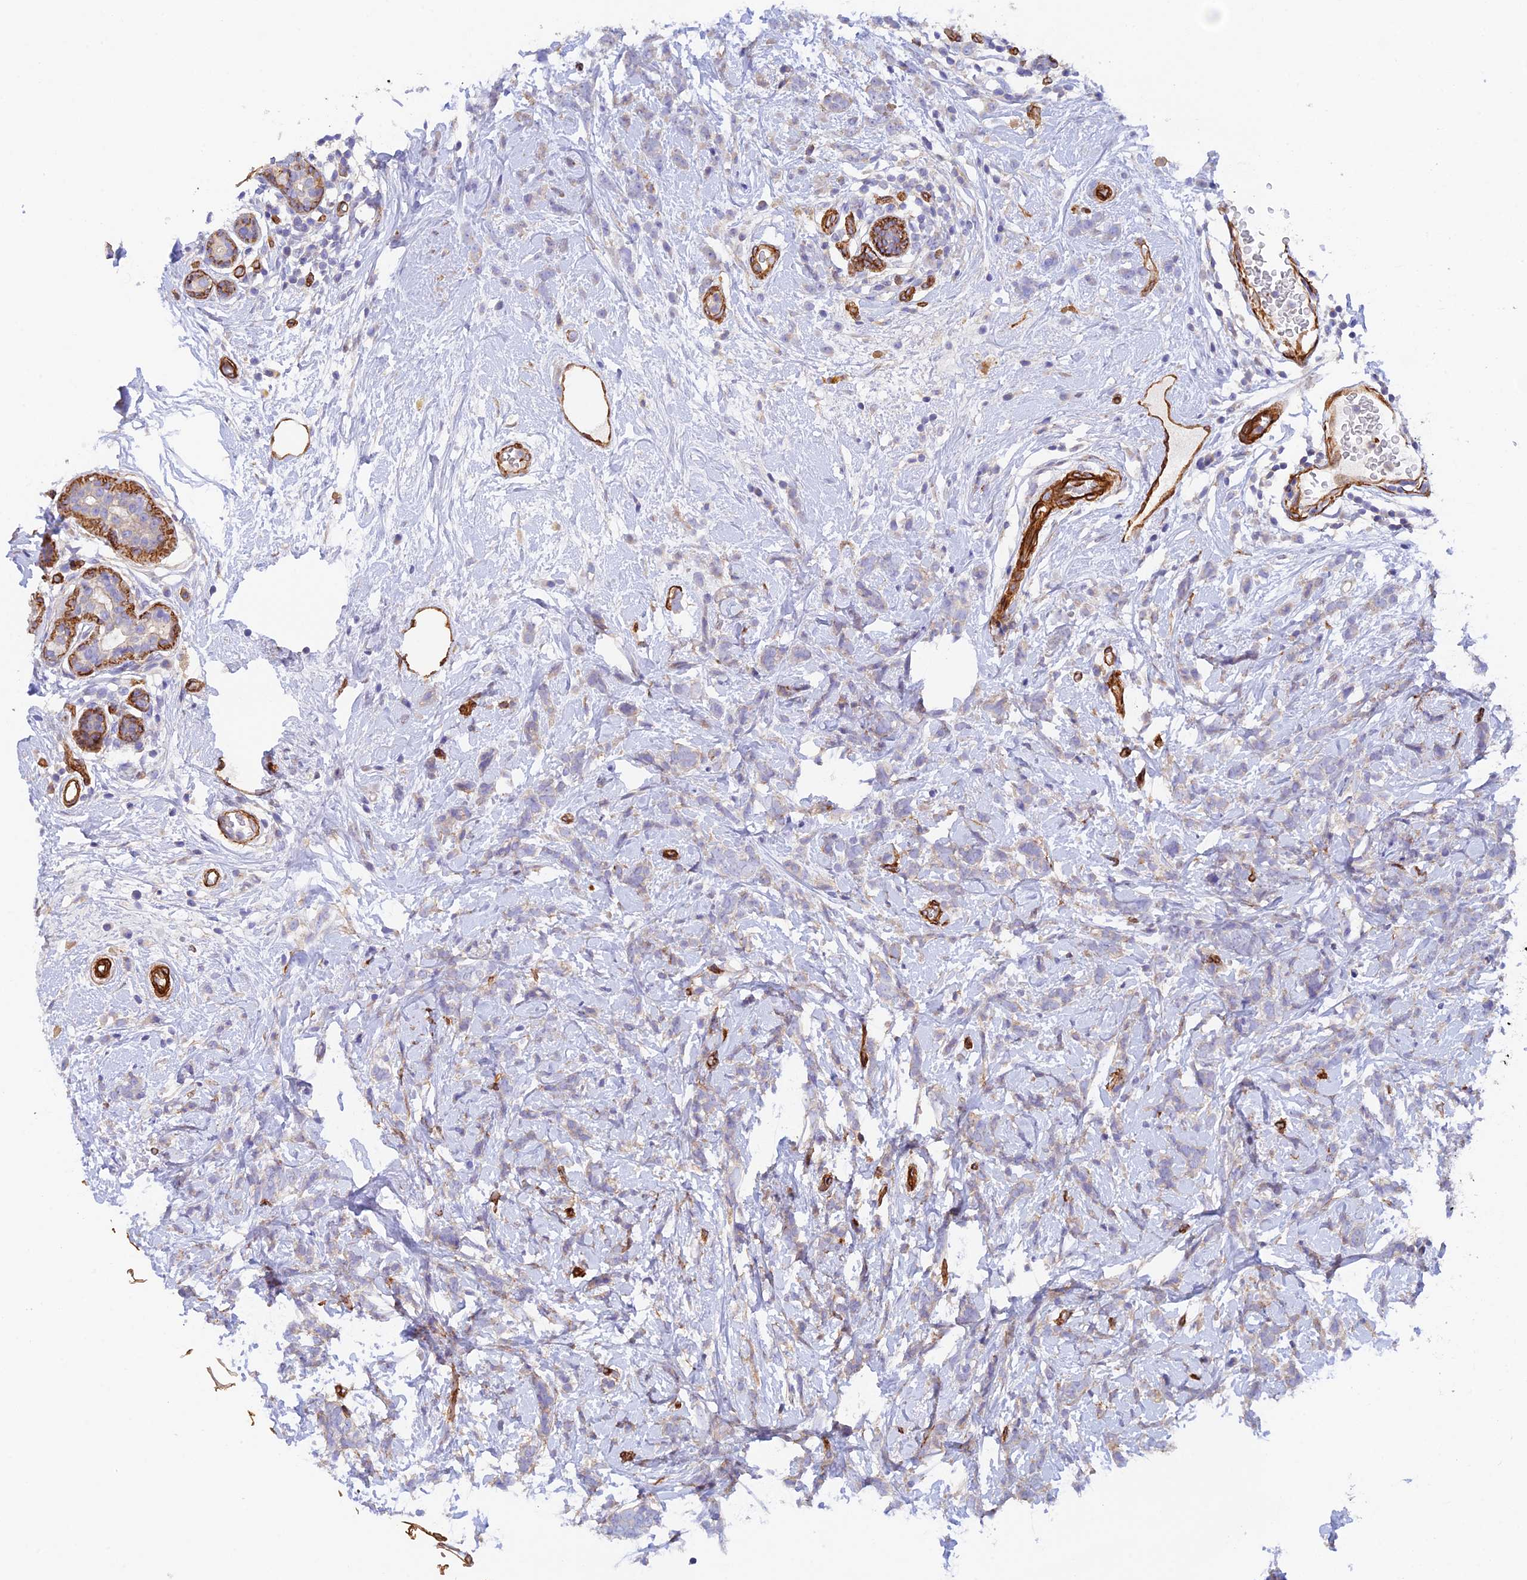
{"staining": {"intensity": "negative", "quantity": "none", "location": "none"}, "tissue": "breast cancer", "cell_type": "Tumor cells", "image_type": "cancer", "snomed": [{"axis": "morphology", "description": "Lobular carcinoma"}, {"axis": "topography", "description": "Breast"}], "caption": "Tumor cells are negative for protein expression in human breast lobular carcinoma.", "gene": "MYO9A", "patient": {"sex": "female", "age": 58}}